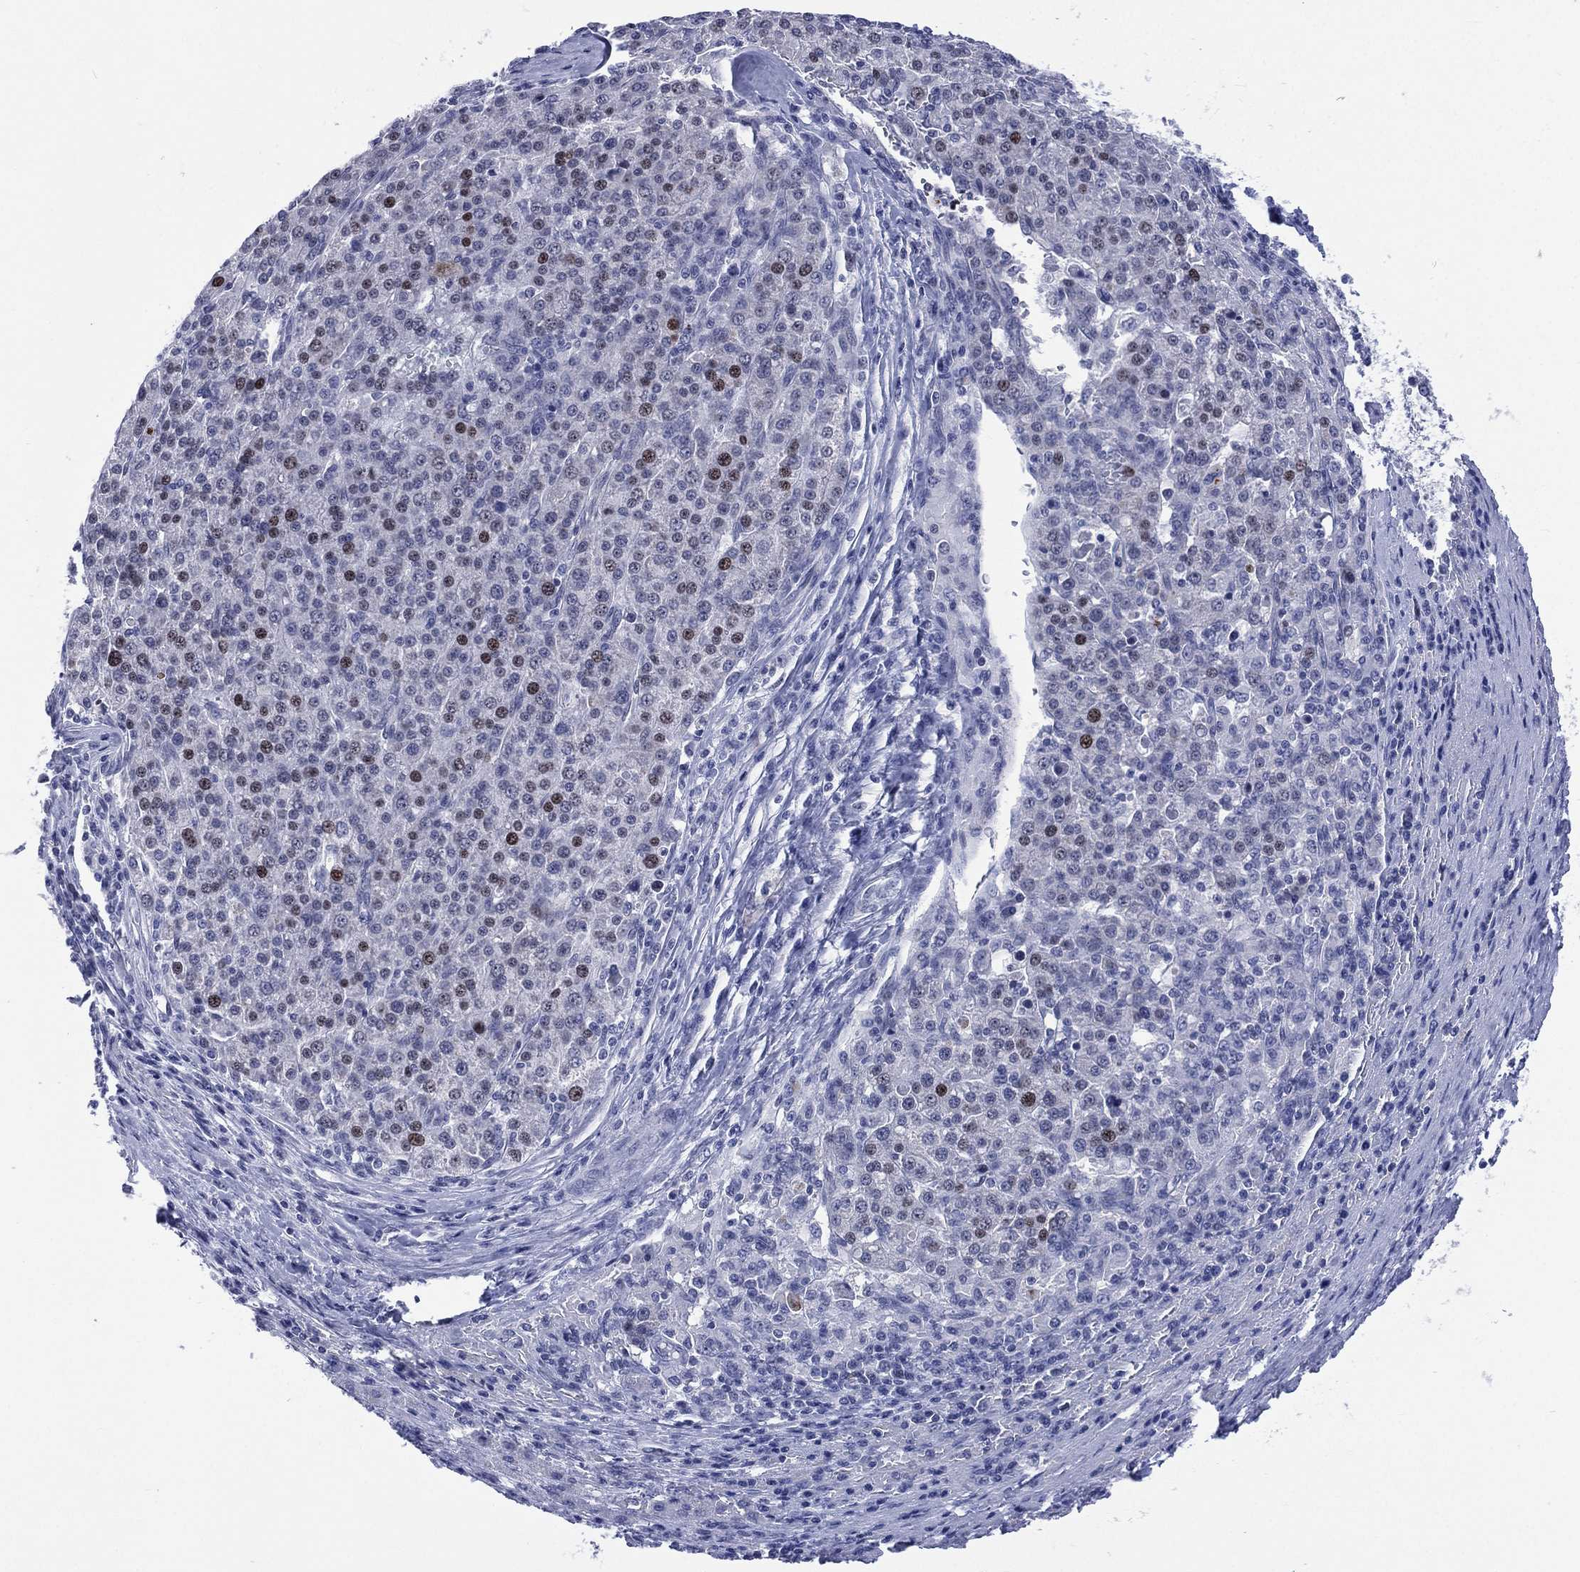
{"staining": {"intensity": "strong", "quantity": "<25%", "location": "nuclear"}, "tissue": "liver cancer", "cell_type": "Tumor cells", "image_type": "cancer", "snomed": [{"axis": "morphology", "description": "Carcinoma, Hepatocellular, NOS"}, {"axis": "topography", "description": "Liver"}], "caption": "Liver cancer (hepatocellular carcinoma) stained with immunohistochemistry (IHC) demonstrates strong nuclear positivity in approximately <25% of tumor cells. Using DAB (3,3'-diaminobenzidine) (brown) and hematoxylin (blue) stains, captured at high magnification using brightfield microscopy.", "gene": "SSX1", "patient": {"sex": "female", "age": 58}}